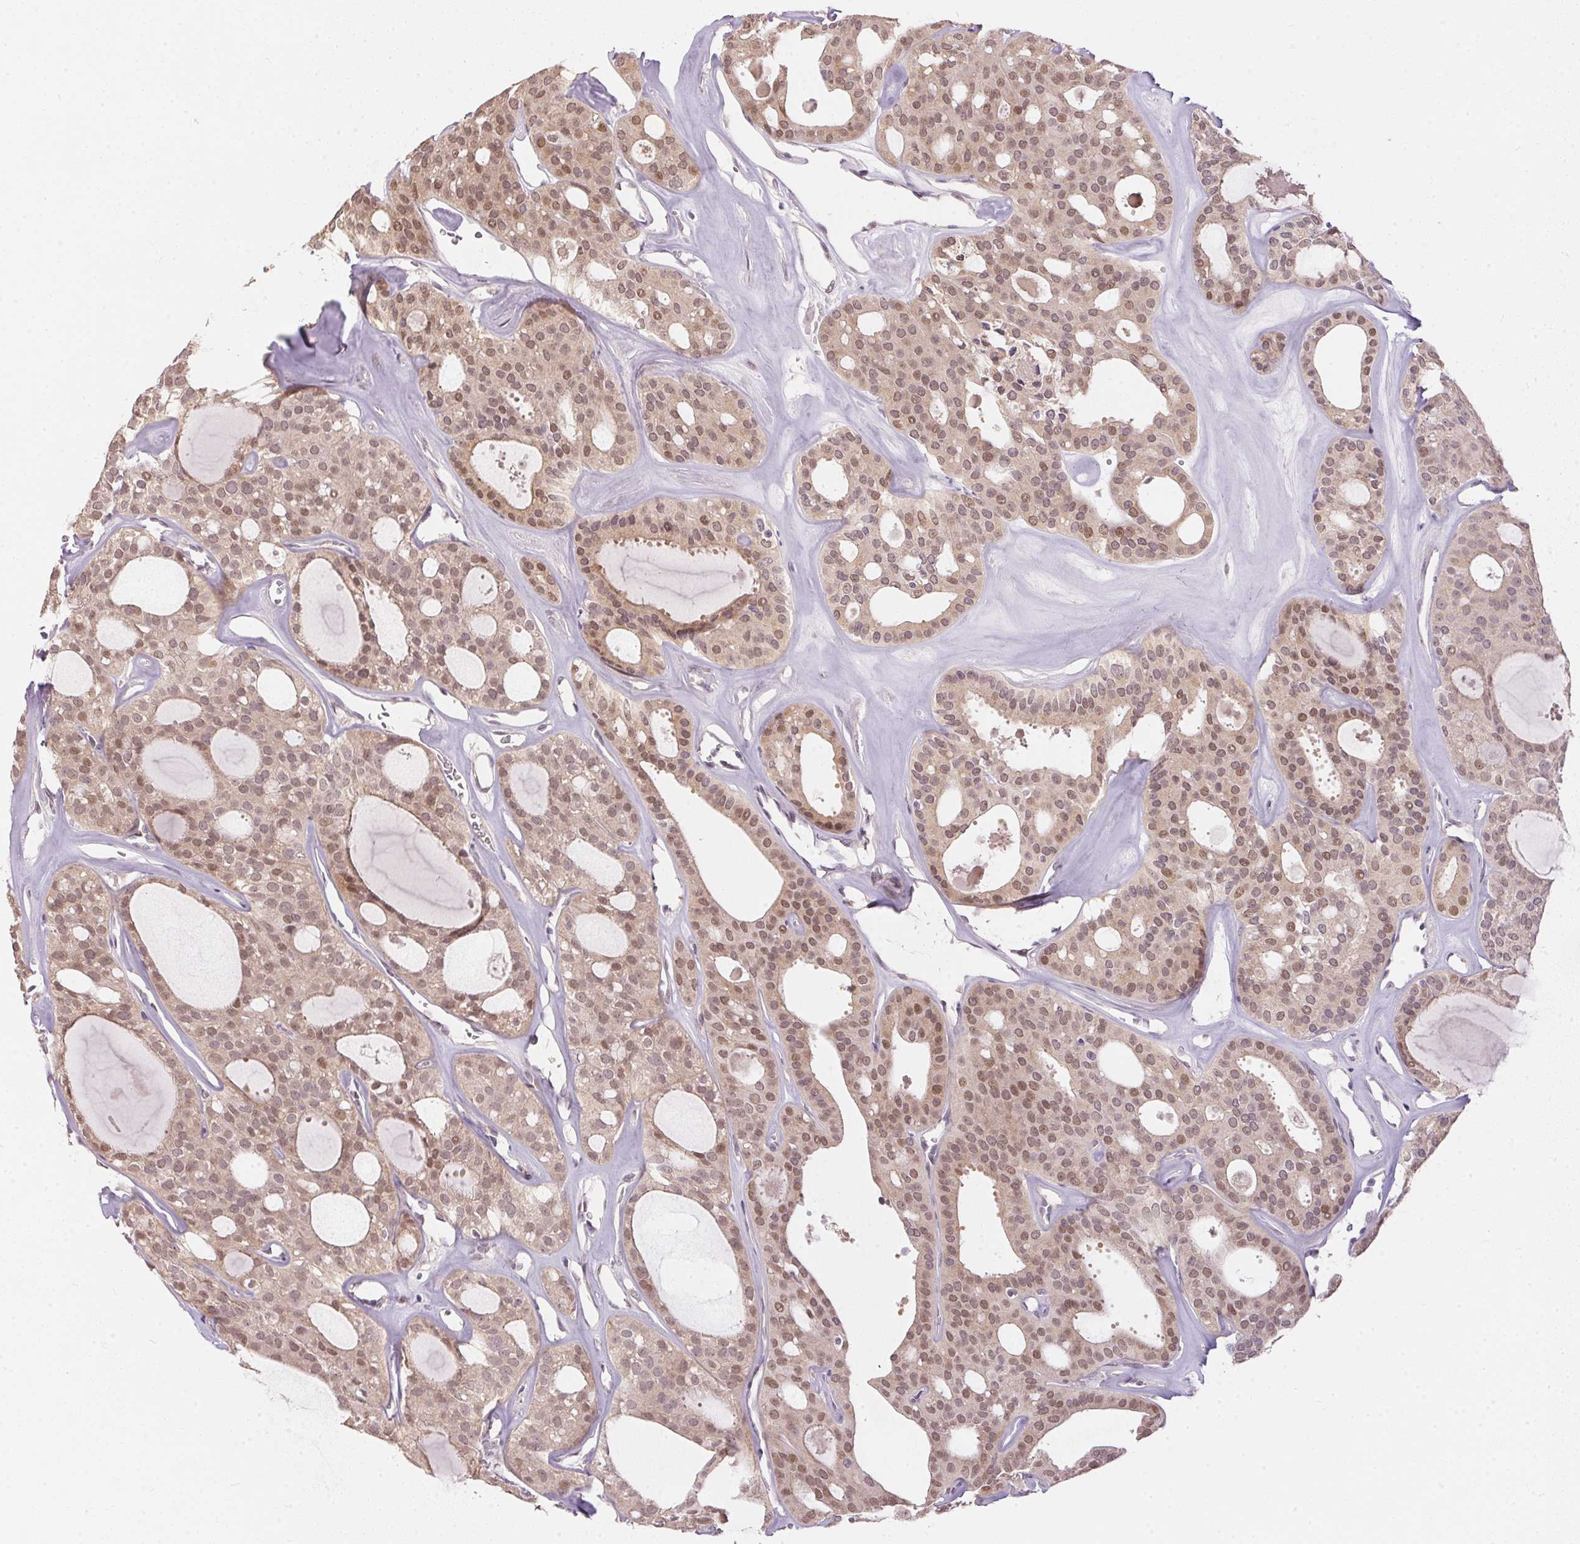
{"staining": {"intensity": "weak", "quantity": ">75%", "location": "nuclear"}, "tissue": "thyroid cancer", "cell_type": "Tumor cells", "image_type": "cancer", "snomed": [{"axis": "morphology", "description": "Follicular adenoma carcinoma, NOS"}, {"axis": "topography", "description": "Thyroid gland"}], "caption": "Immunohistochemical staining of thyroid cancer (follicular adenoma carcinoma) demonstrates low levels of weak nuclear protein expression in about >75% of tumor cells.", "gene": "TTC23L", "patient": {"sex": "male", "age": 75}}